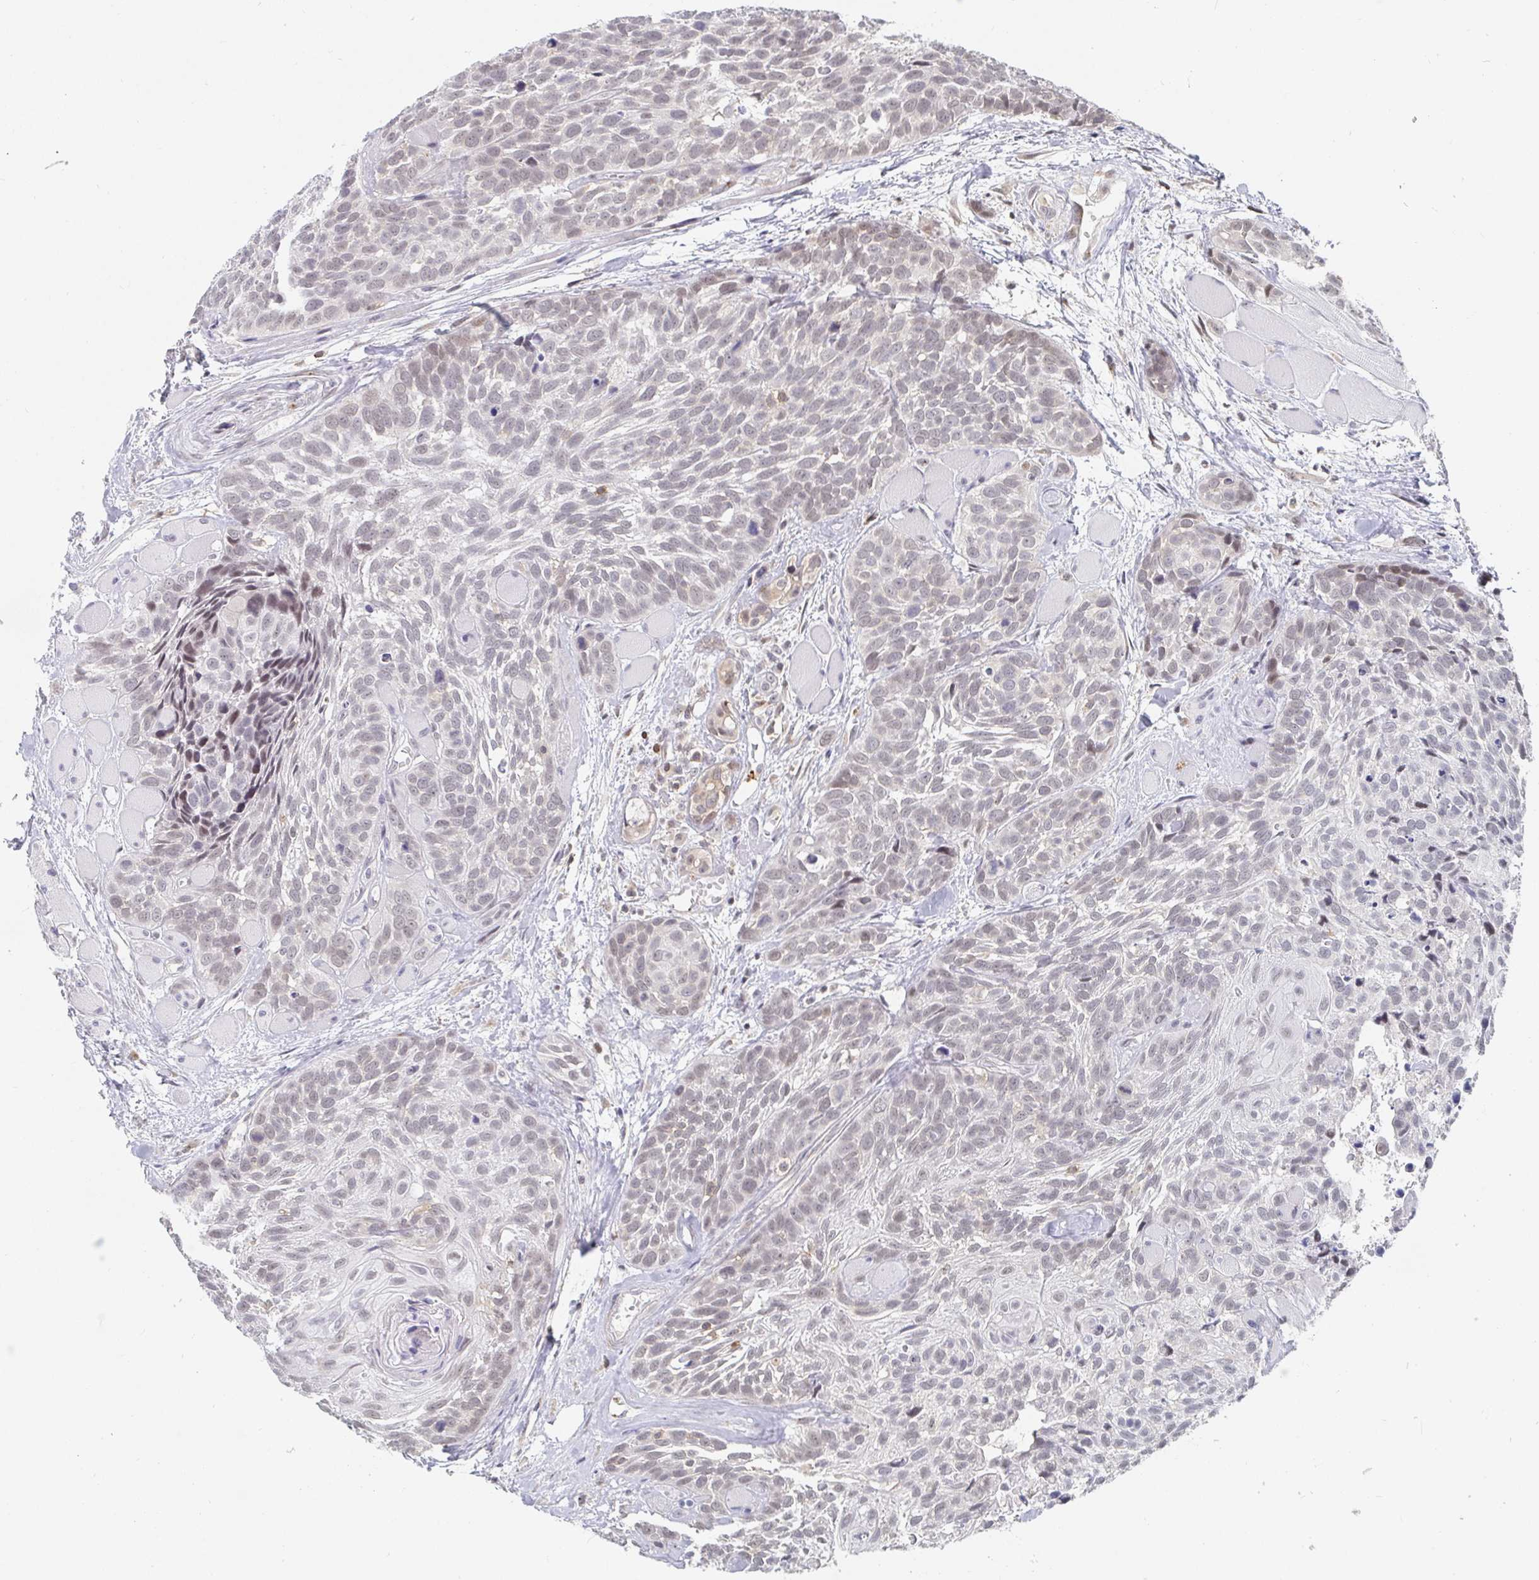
{"staining": {"intensity": "weak", "quantity": "25%-75%", "location": "nuclear"}, "tissue": "head and neck cancer", "cell_type": "Tumor cells", "image_type": "cancer", "snomed": [{"axis": "morphology", "description": "Squamous cell carcinoma, NOS"}, {"axis": "topography", "description": "Head-Neck"}], "caption": "This photomicrograph displays head and neck cancer (squamous cell carcinoma) stained with immunohistochemistry (IHC) to label a protein in brown. The nuclear of tumor cells show weak positivity for the protein. Nuclei are counter-stained blue.", "gene": "CHD2", "patient": {"sex": "female", "age": 50}}